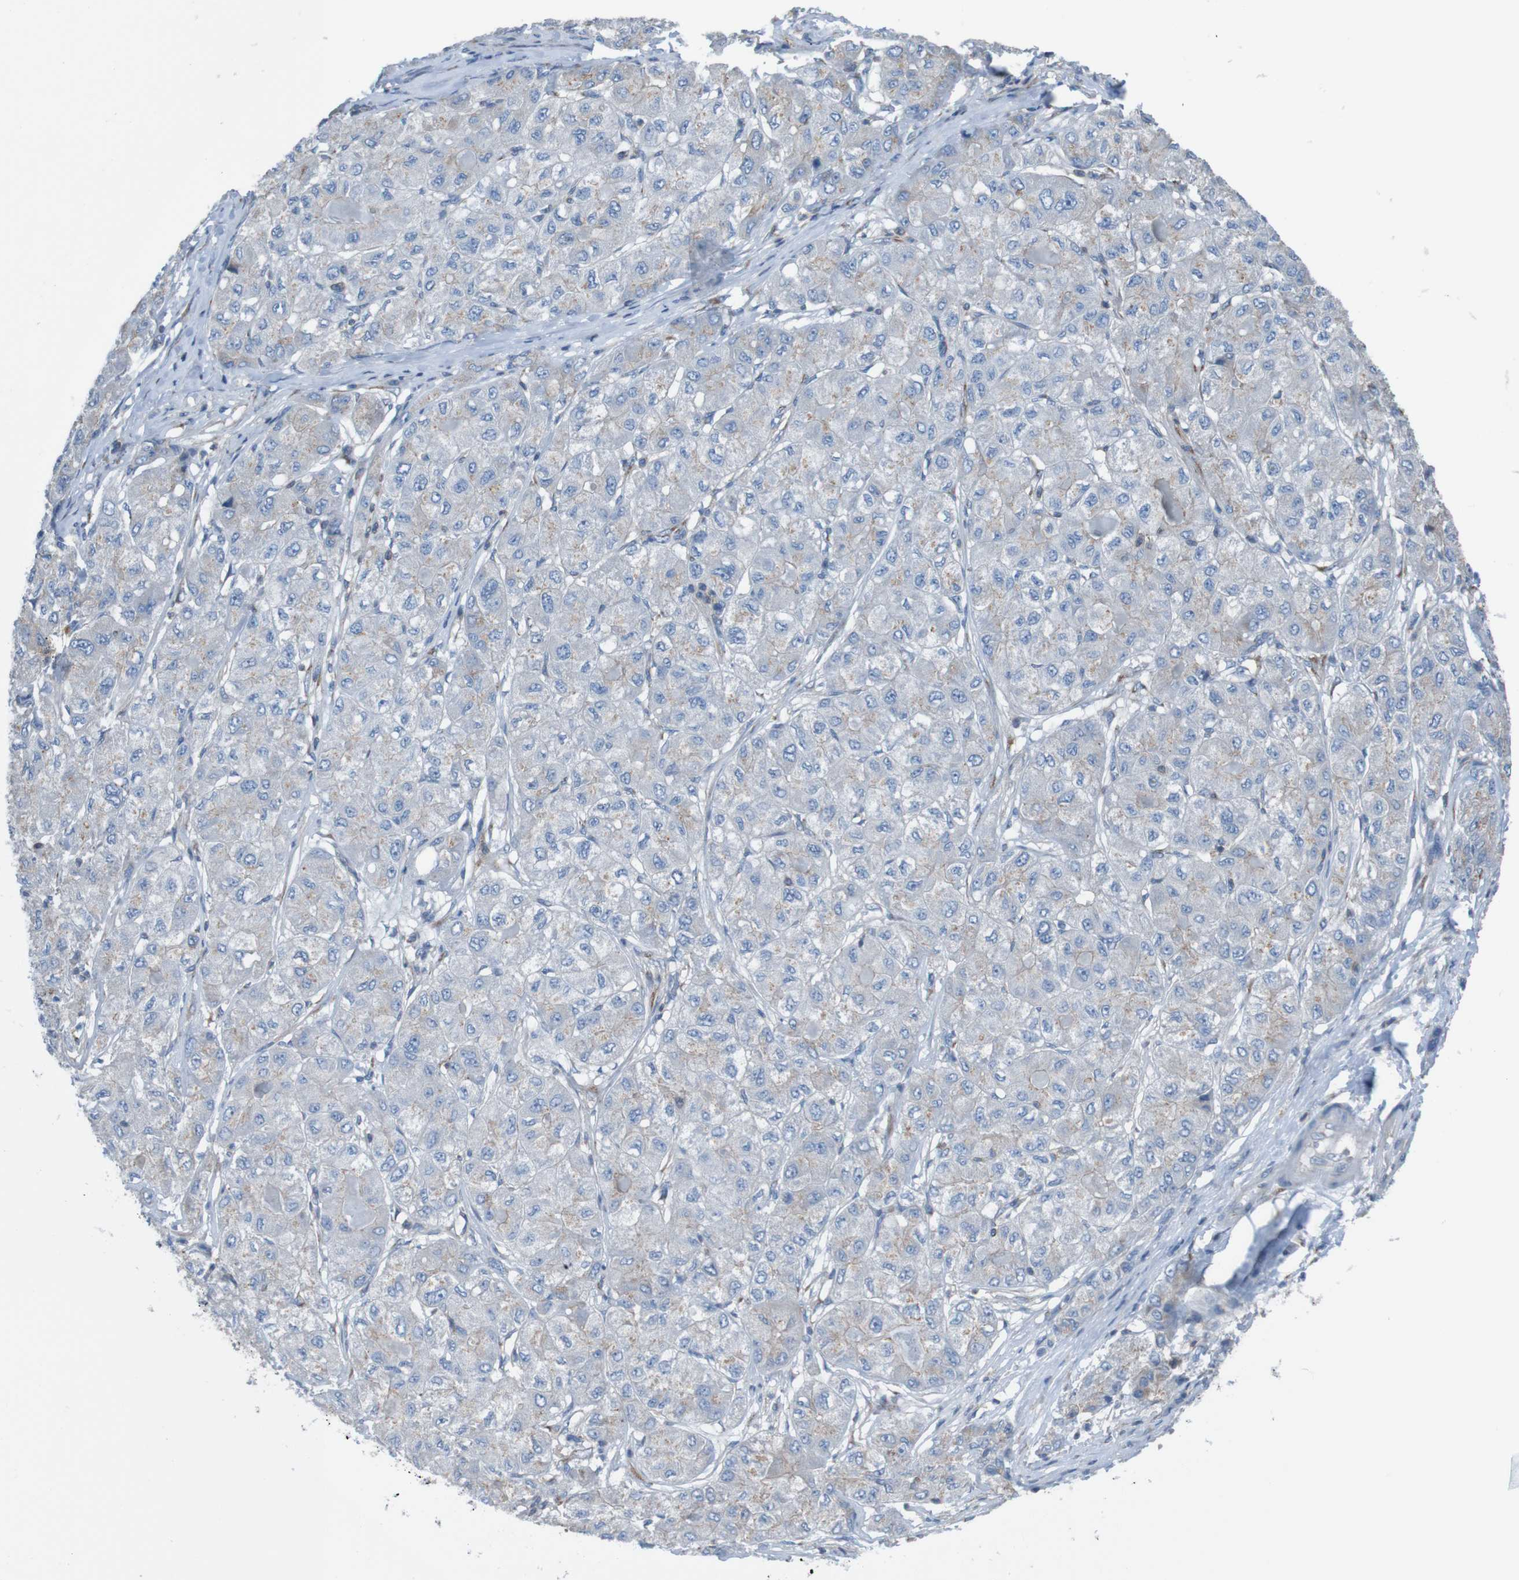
{"staining": {"intensity": "weak", "quantity": "<25%", "location": "cytoplasmic/membranous"}, "tissue": "liver cancer", "cell_type": "Tumor cells", "image_type": "cancer", "snomed": [{"axis": "morphology", "description": "Carcinoma, Hepatocellular, NOS"}, {"axis": "topography", "description": "Liver"}], "caption": "This is a image of immunohistochemistry staining of liver cancer, which shows no positivity in tumor cells.", "gene": "MINAR1", "patient": {"sex": "male", "age": 80}}